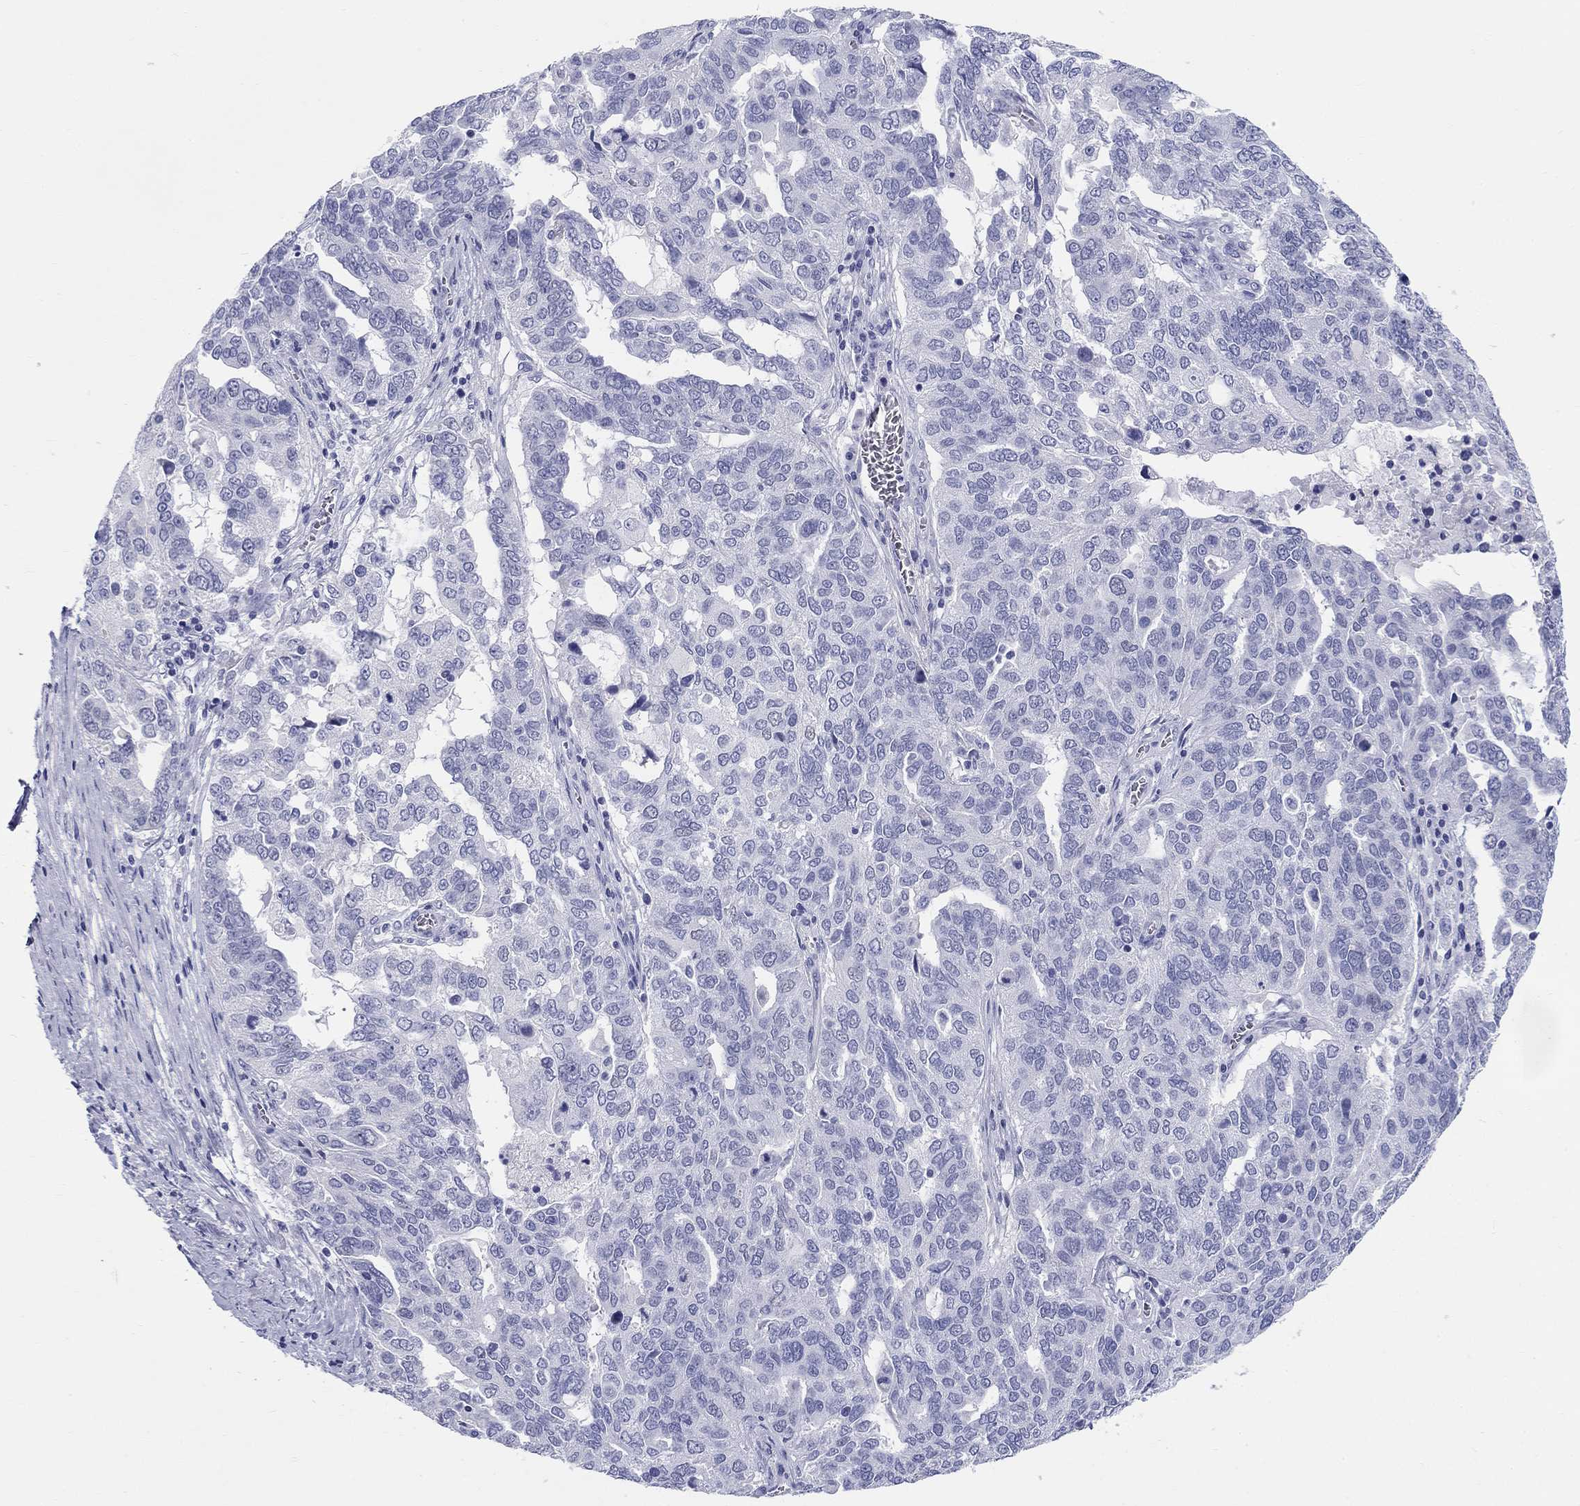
{"staining": {"intensity": "negative", "quantity": "none", "location": "none"}, "tissue": "ovarian cancer", "cell_type": "Tumor cells", "image_type": "cancer", "snomed": [{"axis": "morphology", "description": "Carcinoma, endometroid"}, {"axis": "topography", "description": "Soft tissue"}, {"axis": "topography", "description": "Ovary"}], "caption": "This is a histopathology image of IHC staining of ovarian cancer (endometroid carcinoma), which shows no expression in tumor cells.", "gene": "LAMP5", "patient": {"sex": "female", "age": 52}}